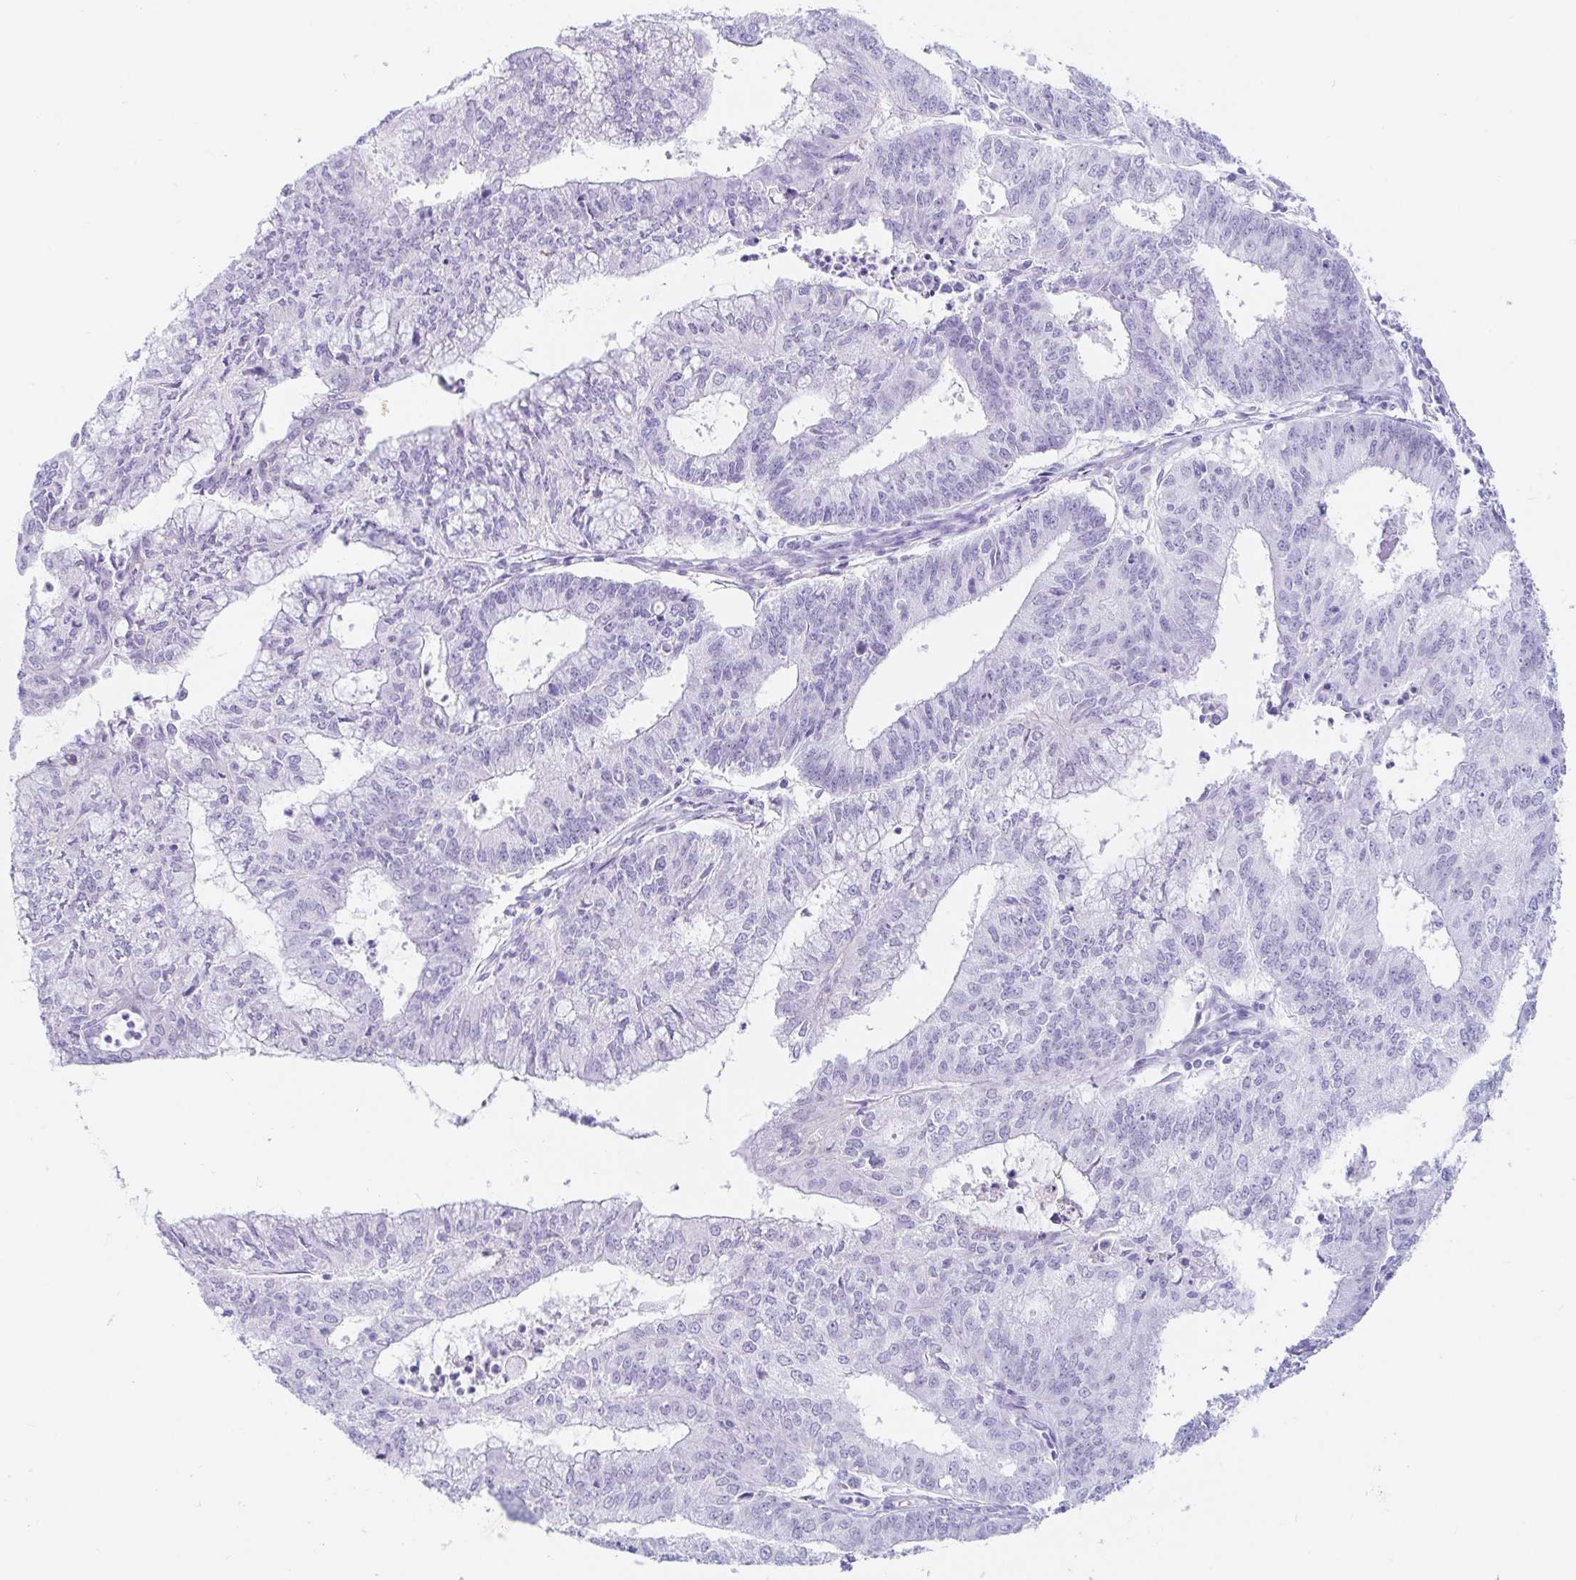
{"staining": {"intensity": "negative", "quantity": "none", "location": "none"}, "tissue": "endometrial cancer", "cell_type": "Tumor cells", "image_type": "cancer", "snomed": [{"axis": "morphology", "description": "Adenocarcinoma, NOS"}, {"axis": "topography", "description": "Endometrium"}], "caption": "This is a photomicrograph of immunohistochemistry (IHC) staining of endometrial adenocarcinoma, which shows no staining in tumor cells.", "gene": "OR6T1", "patient": {"sex": "female", "age": 61}}